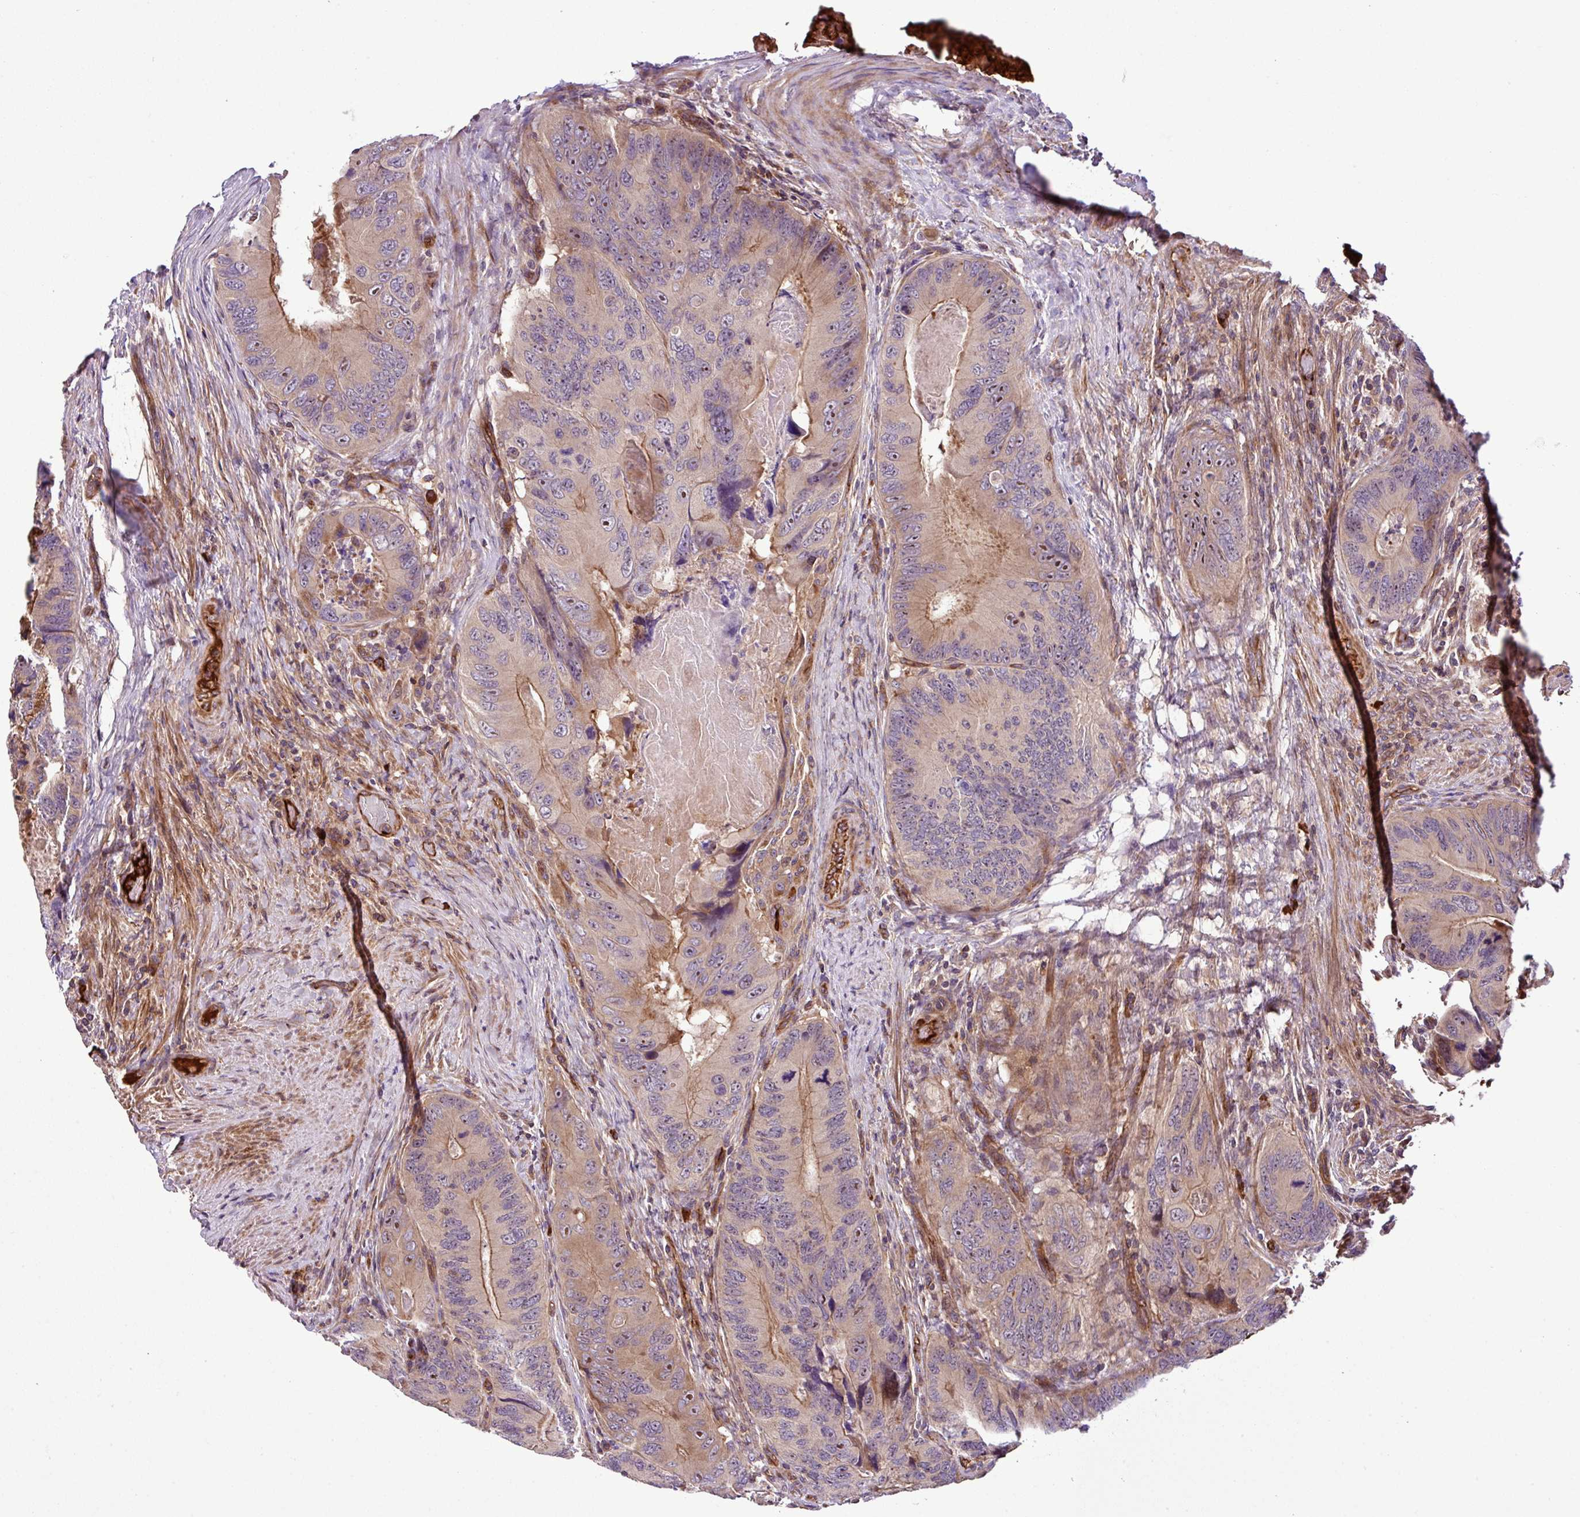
{"staining": {"intensity": "moderate", "quantity": "25%-75%", "location": "cytoplasmic/membranous"}, "tissue": "colorectal cancer", "cell_type": "Tumor cells", "image_type": "cancer", "snomed": [{"axis": "morphology", "description": "Adenocarcinoma, NOS"}, {"axis": "topography", "description": "Colon"}], "caption": "Tumor cells show moderate cytoplasmic/membranous positivity in about 25%-75% of cells in colorectal cancer (adenocarcinoma).", "gene": "ZNF266", "patient": {"sex": "male", "age": 84}}